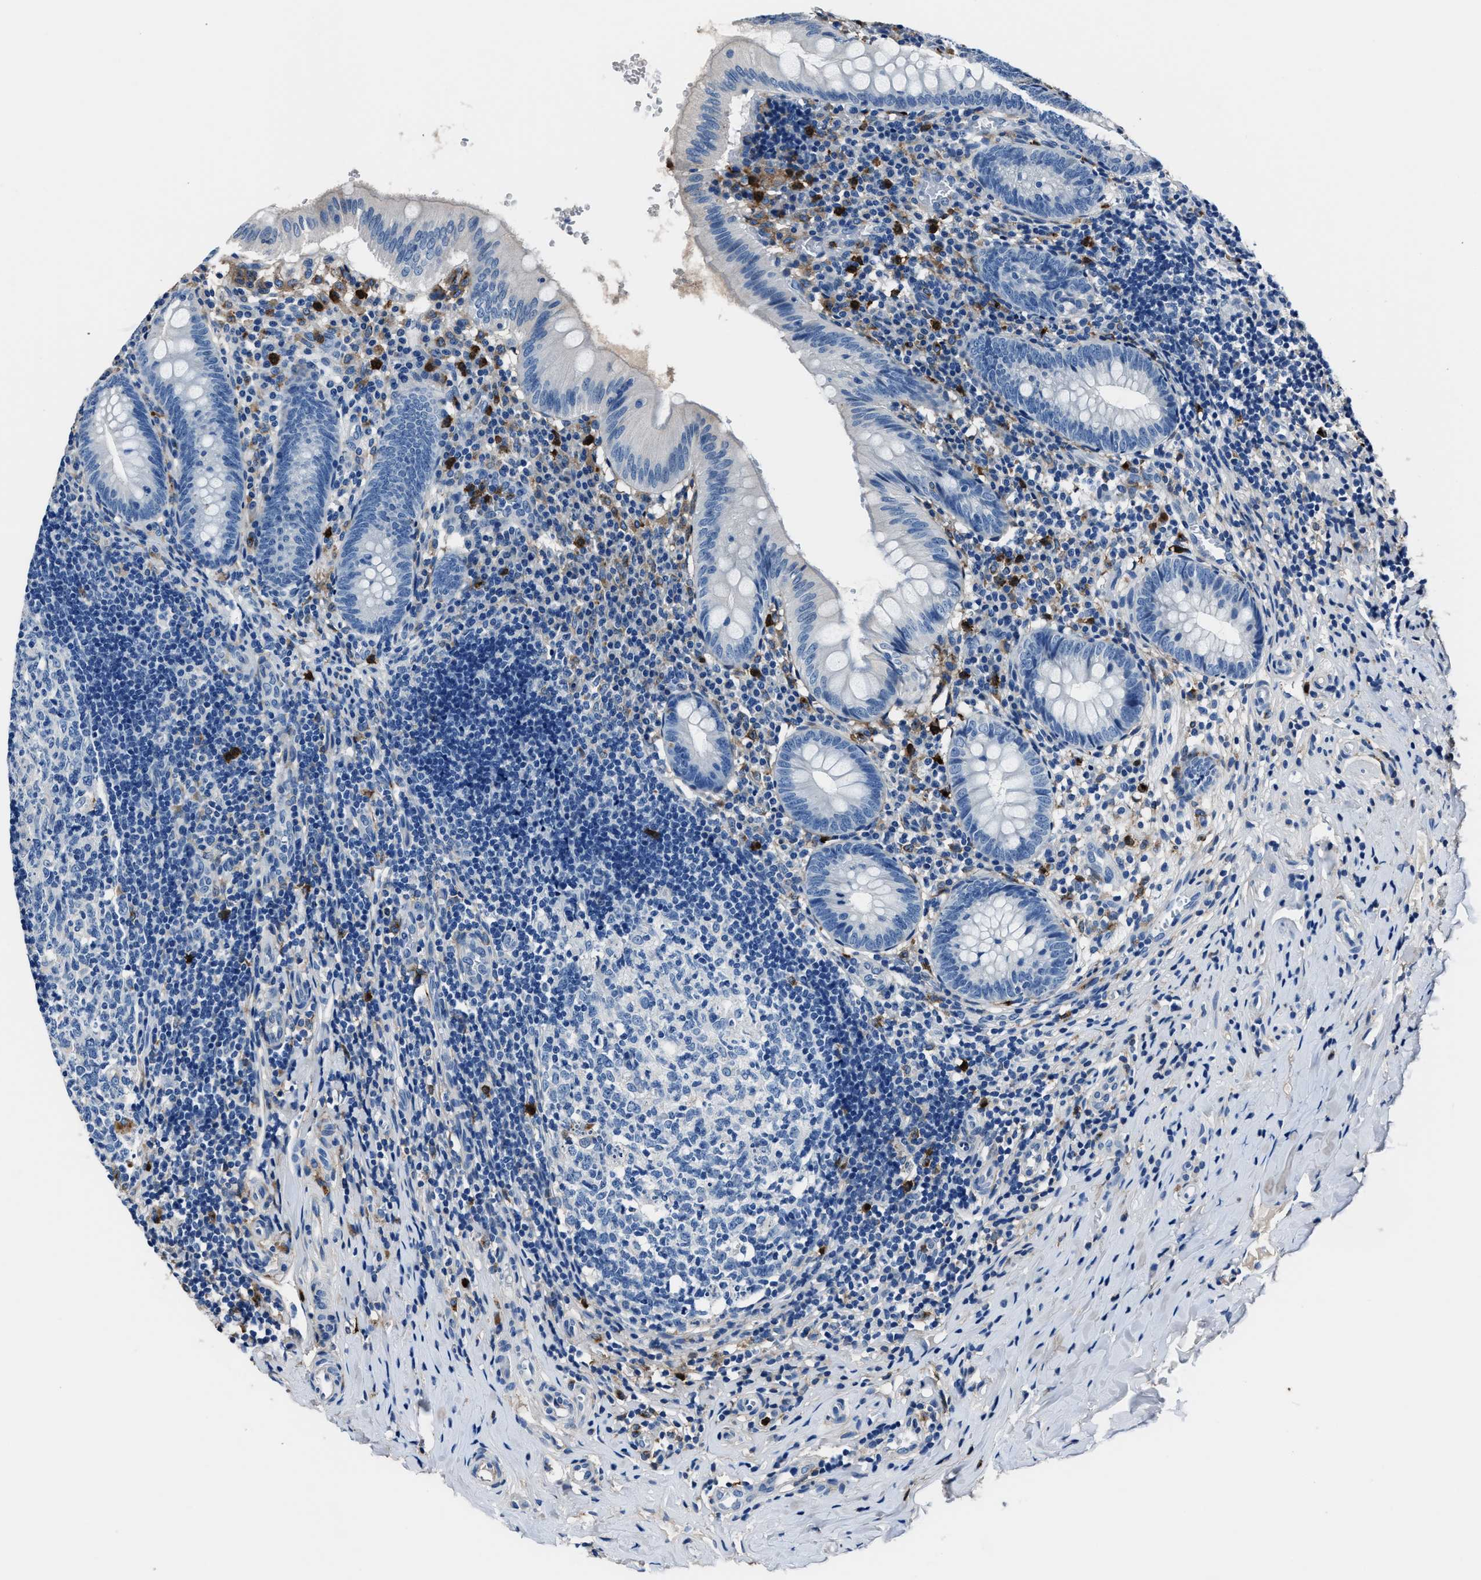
{"staining": {"intensity": "negative", "quantity": "none", "location": "none"}, "tissue": "appendix", "cell_type": "Glandular cells", "image_type": "normal", "snomed": [{"axis": "morphology", "description": "Normal tissue, NOS"}, {"axis": "topography", "description": "Appendix"}], "caption": "Immunohistochemistry (IHC) photomicrograph of normal human appendix stained for a protein (brown), which shows no expression in glandular cells.", "gene": "FGL2", "patient": {"sex": "male", "age": 8}}